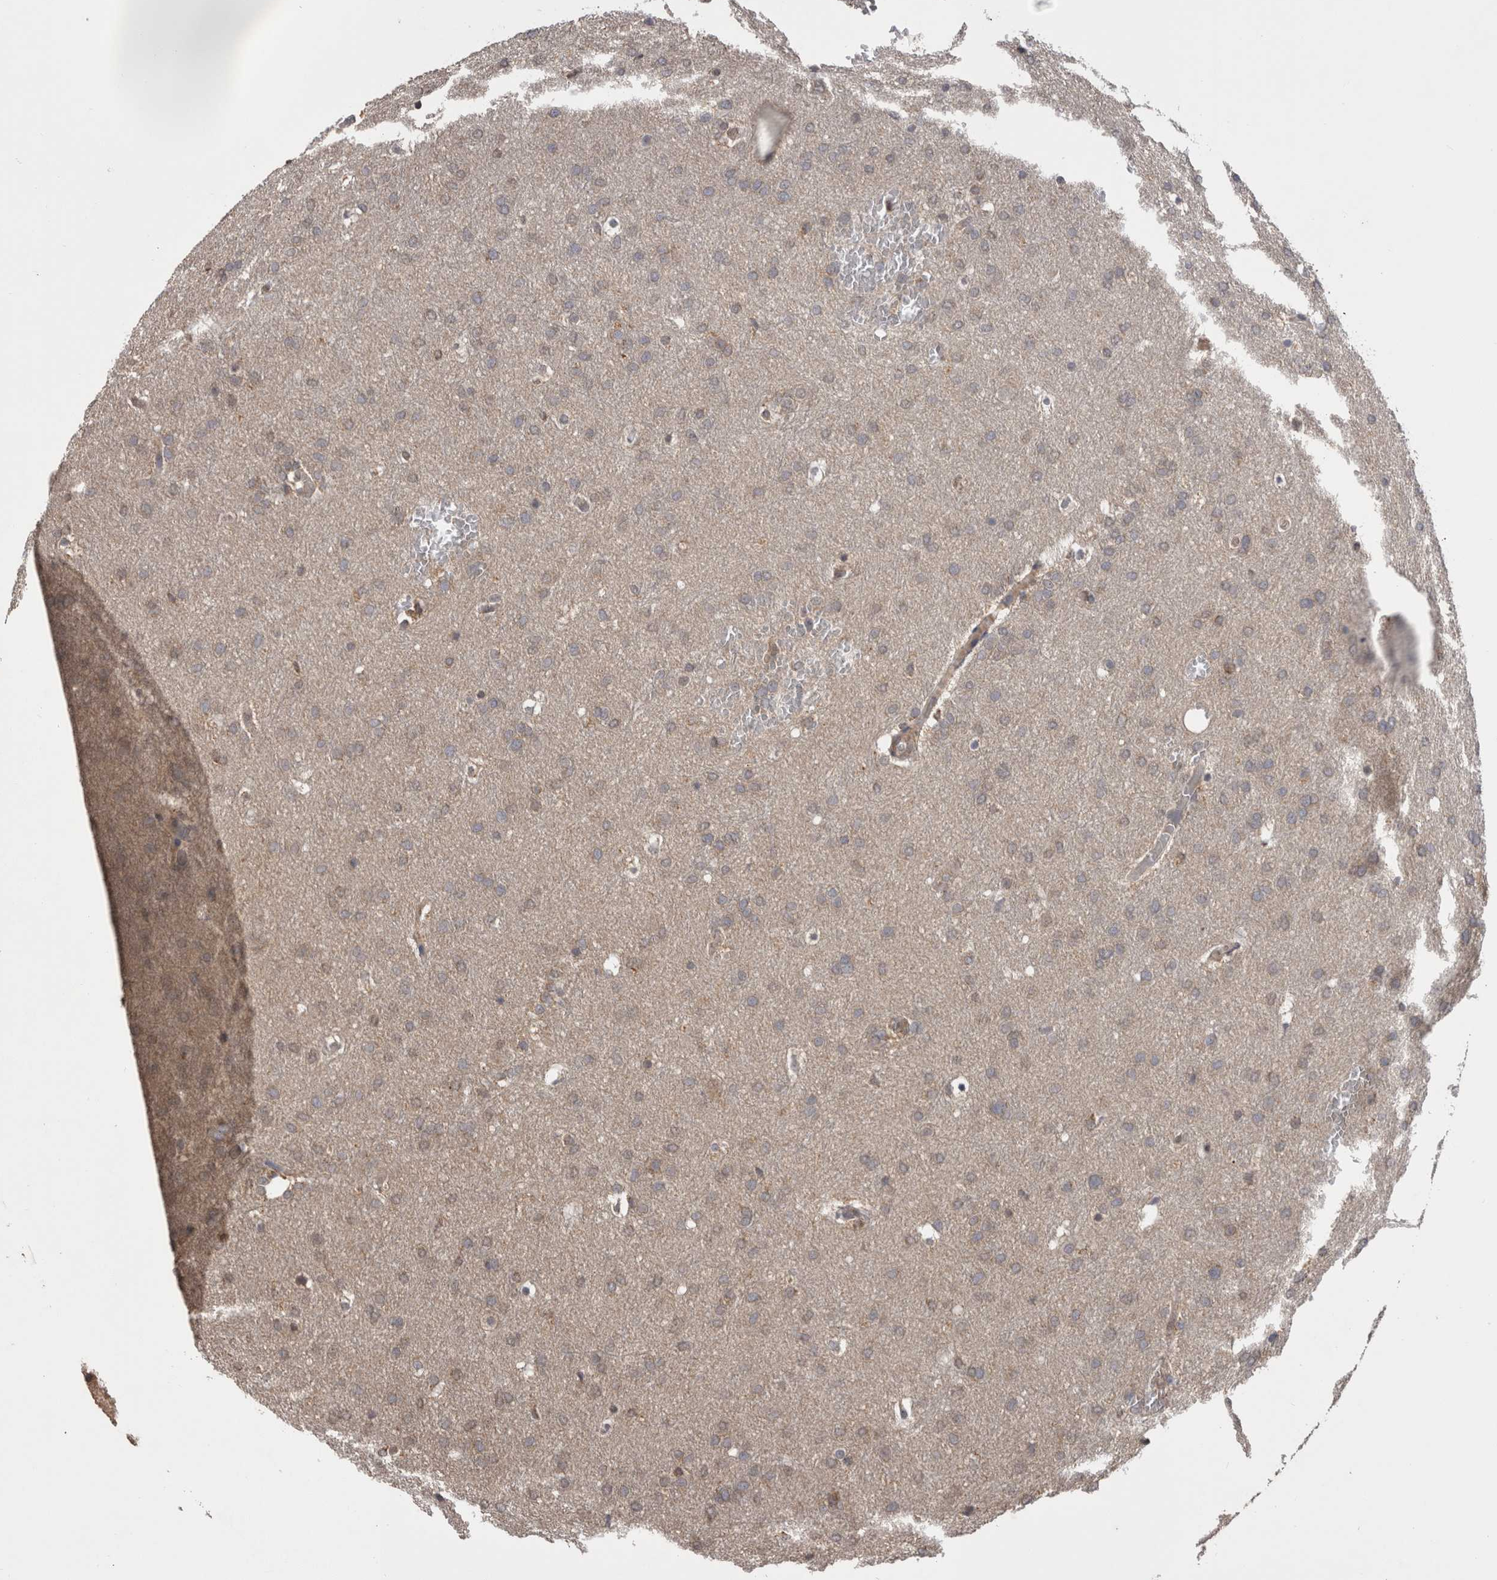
{"staining": {"intensity": "weak", "quantity": "25%-75%", "location": "cytoplasmic/membranous"}, "tissue": "glioma", "cell_type": "Tumor cells", "image_type": "cancer", "snomed": [{"axis": "morphology", "description": "Glioma, malignant, Low grade"}, {"axis": "topography", "description": "Brain"}], "caption": "Immunohistochemical staining of malignant glioma (low-grade) exhibits low levels of weak cytoplasmic/membranous protein positivity in about 25%-75% of tumor cells.", "gene": "PREP", "patient": {"sex": "female", "age": 37}}